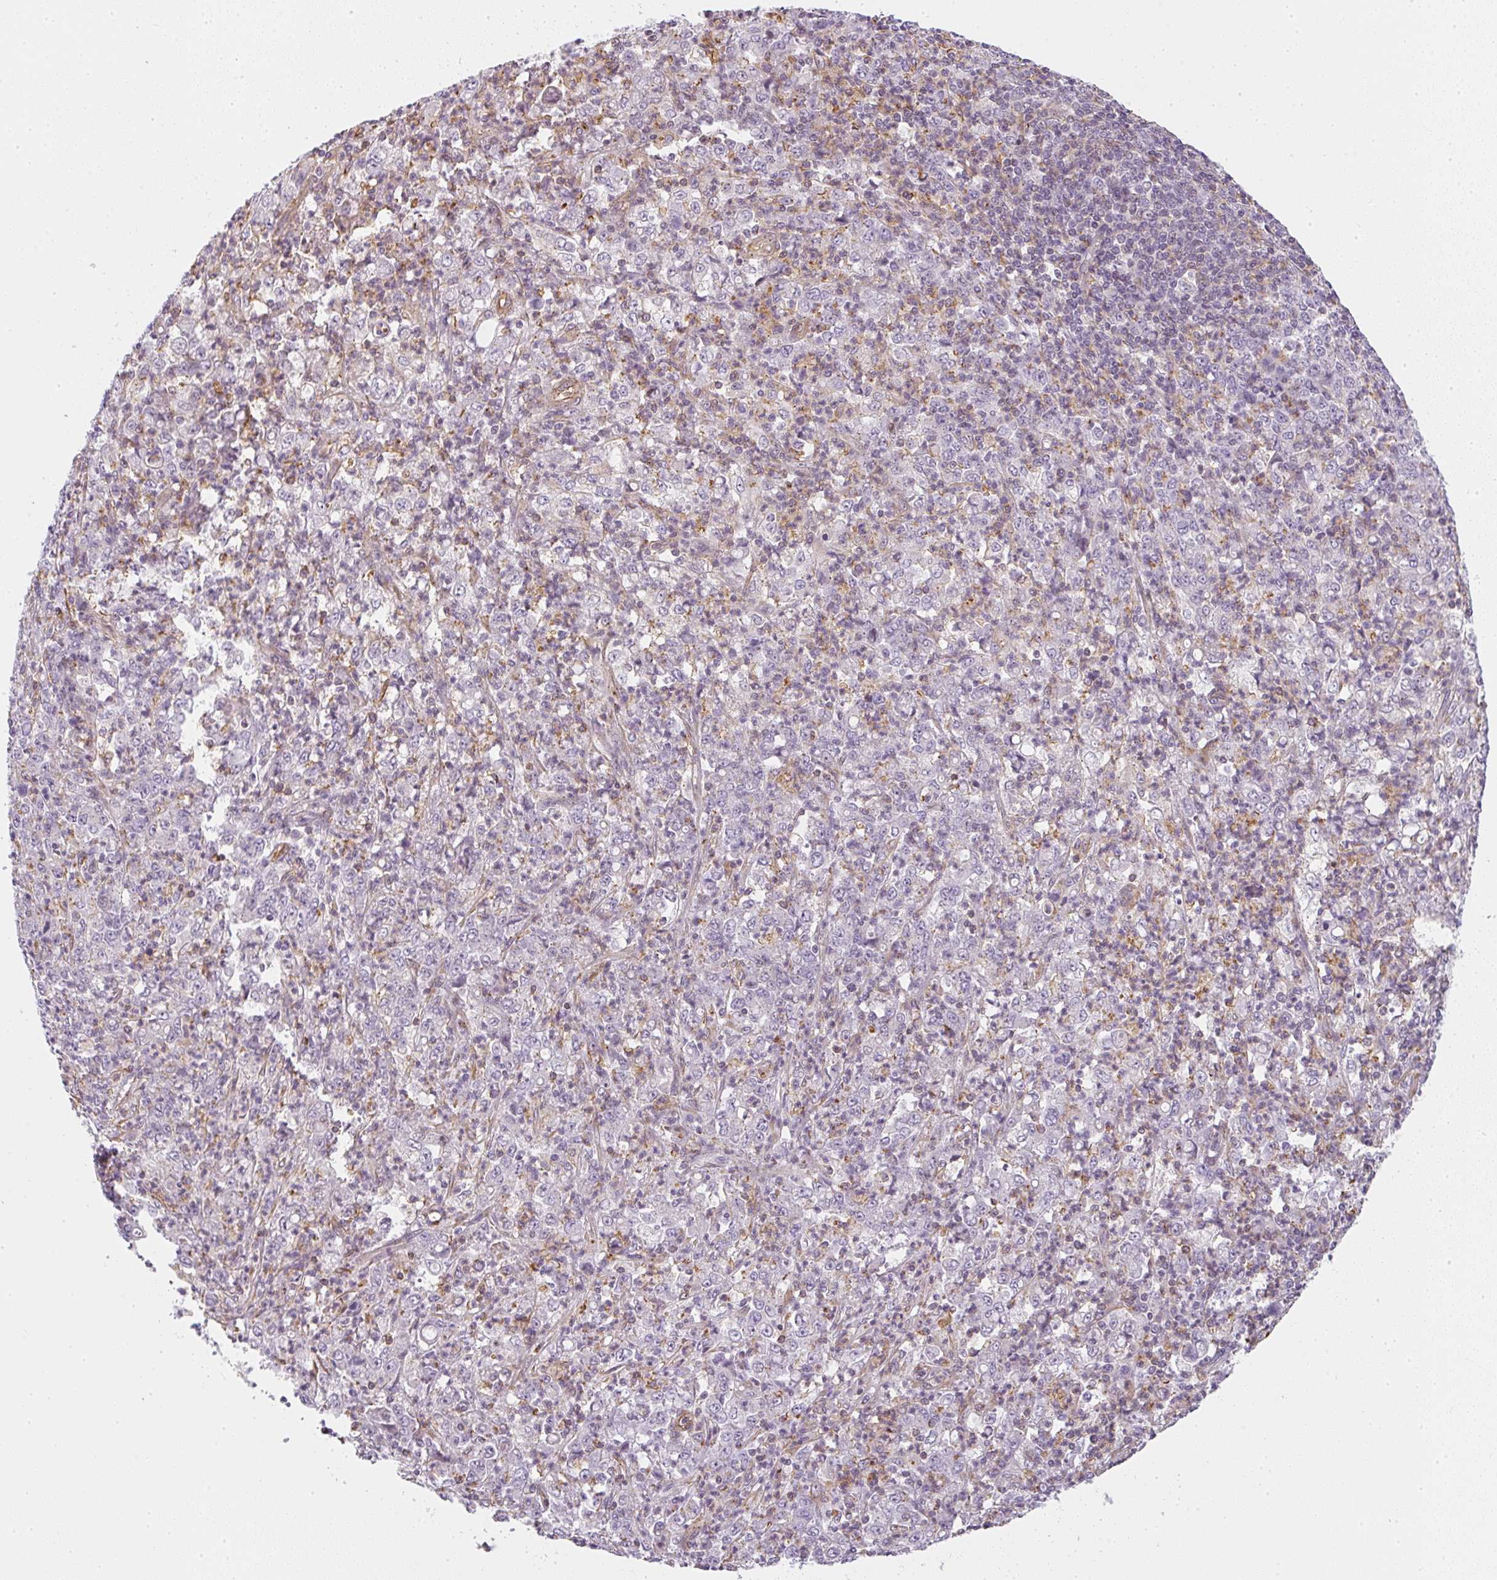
{"staining": {"intensity": "negative", "quantity": "none", "location": "none"}, "tissue": "stomach cancer", "cell_type": "Tumor cells", "image_type": "cancer", "snomed": [{"axis": "morphology", "description": "Adenocarcinoma, NOS"}, {"axis": "topography", "description": "Stomach, lower"}], "caption": "An immunohistochemistry (IHC) image of stomach cancer is shown. There is no staining in tumor cells of stomach cancer.", "gene": "SULF1", "patient": {"sex": "female", "age": 71}}